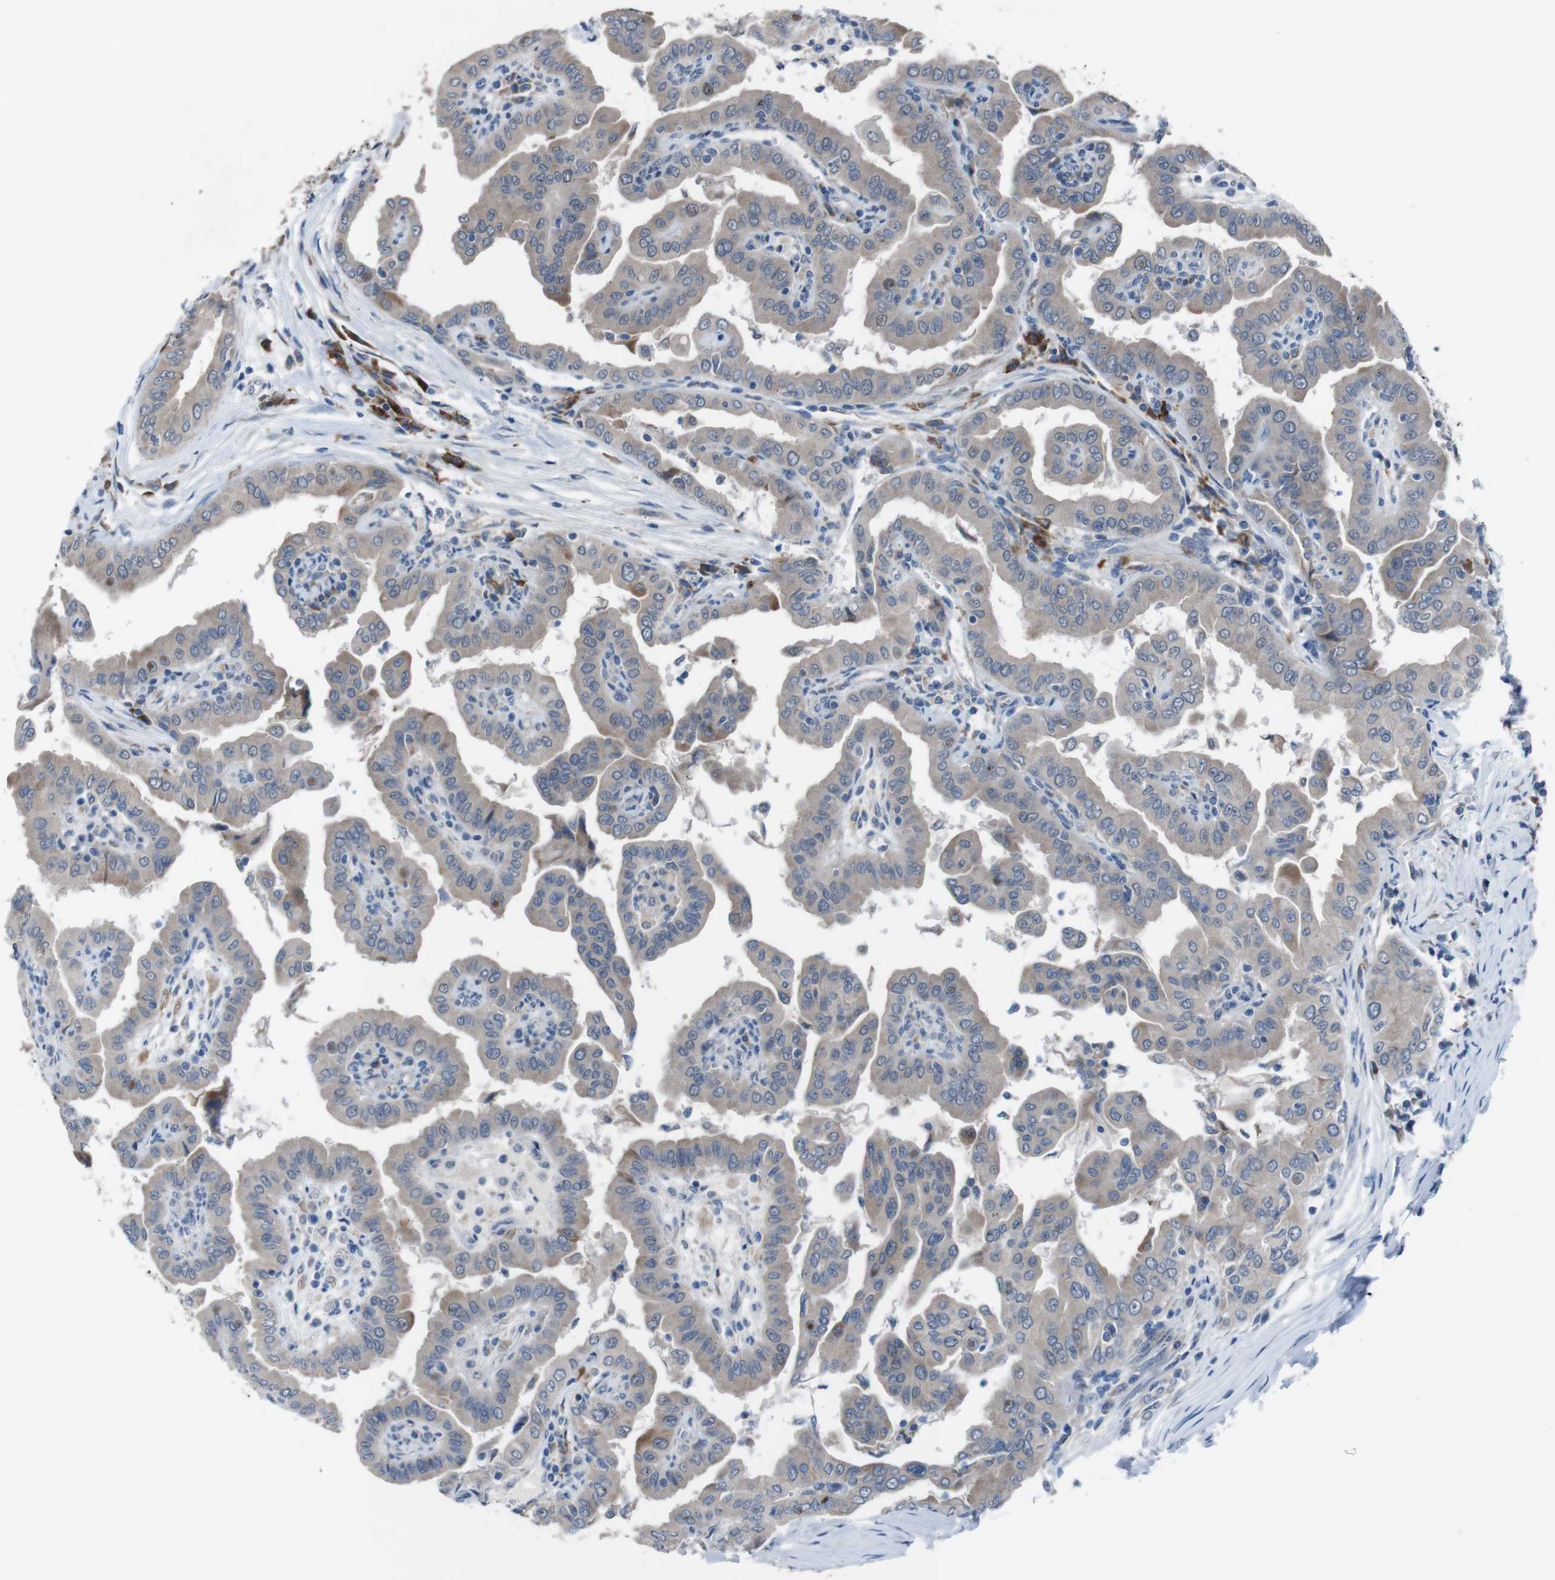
{"staining": {"intensity": "weak", "quantity": "<25%", "location": "cytoplasmic/membranous"}, "tissue": "thyroid cancer", "cell_type": "Tumor cells", "image_type": "cancer", "snomed": [{"axis": "morphology", "description": "Papillary adenocarcinoma, NOS"}, {"axis": "topography", "description": "Thyroid gland"}], "caption": "Tumor cells show no significant protein staining in papillary adenocarcinoma (thyroid).", "gene": "CDH22", "patient": {"sex": "male", "age": 33}}